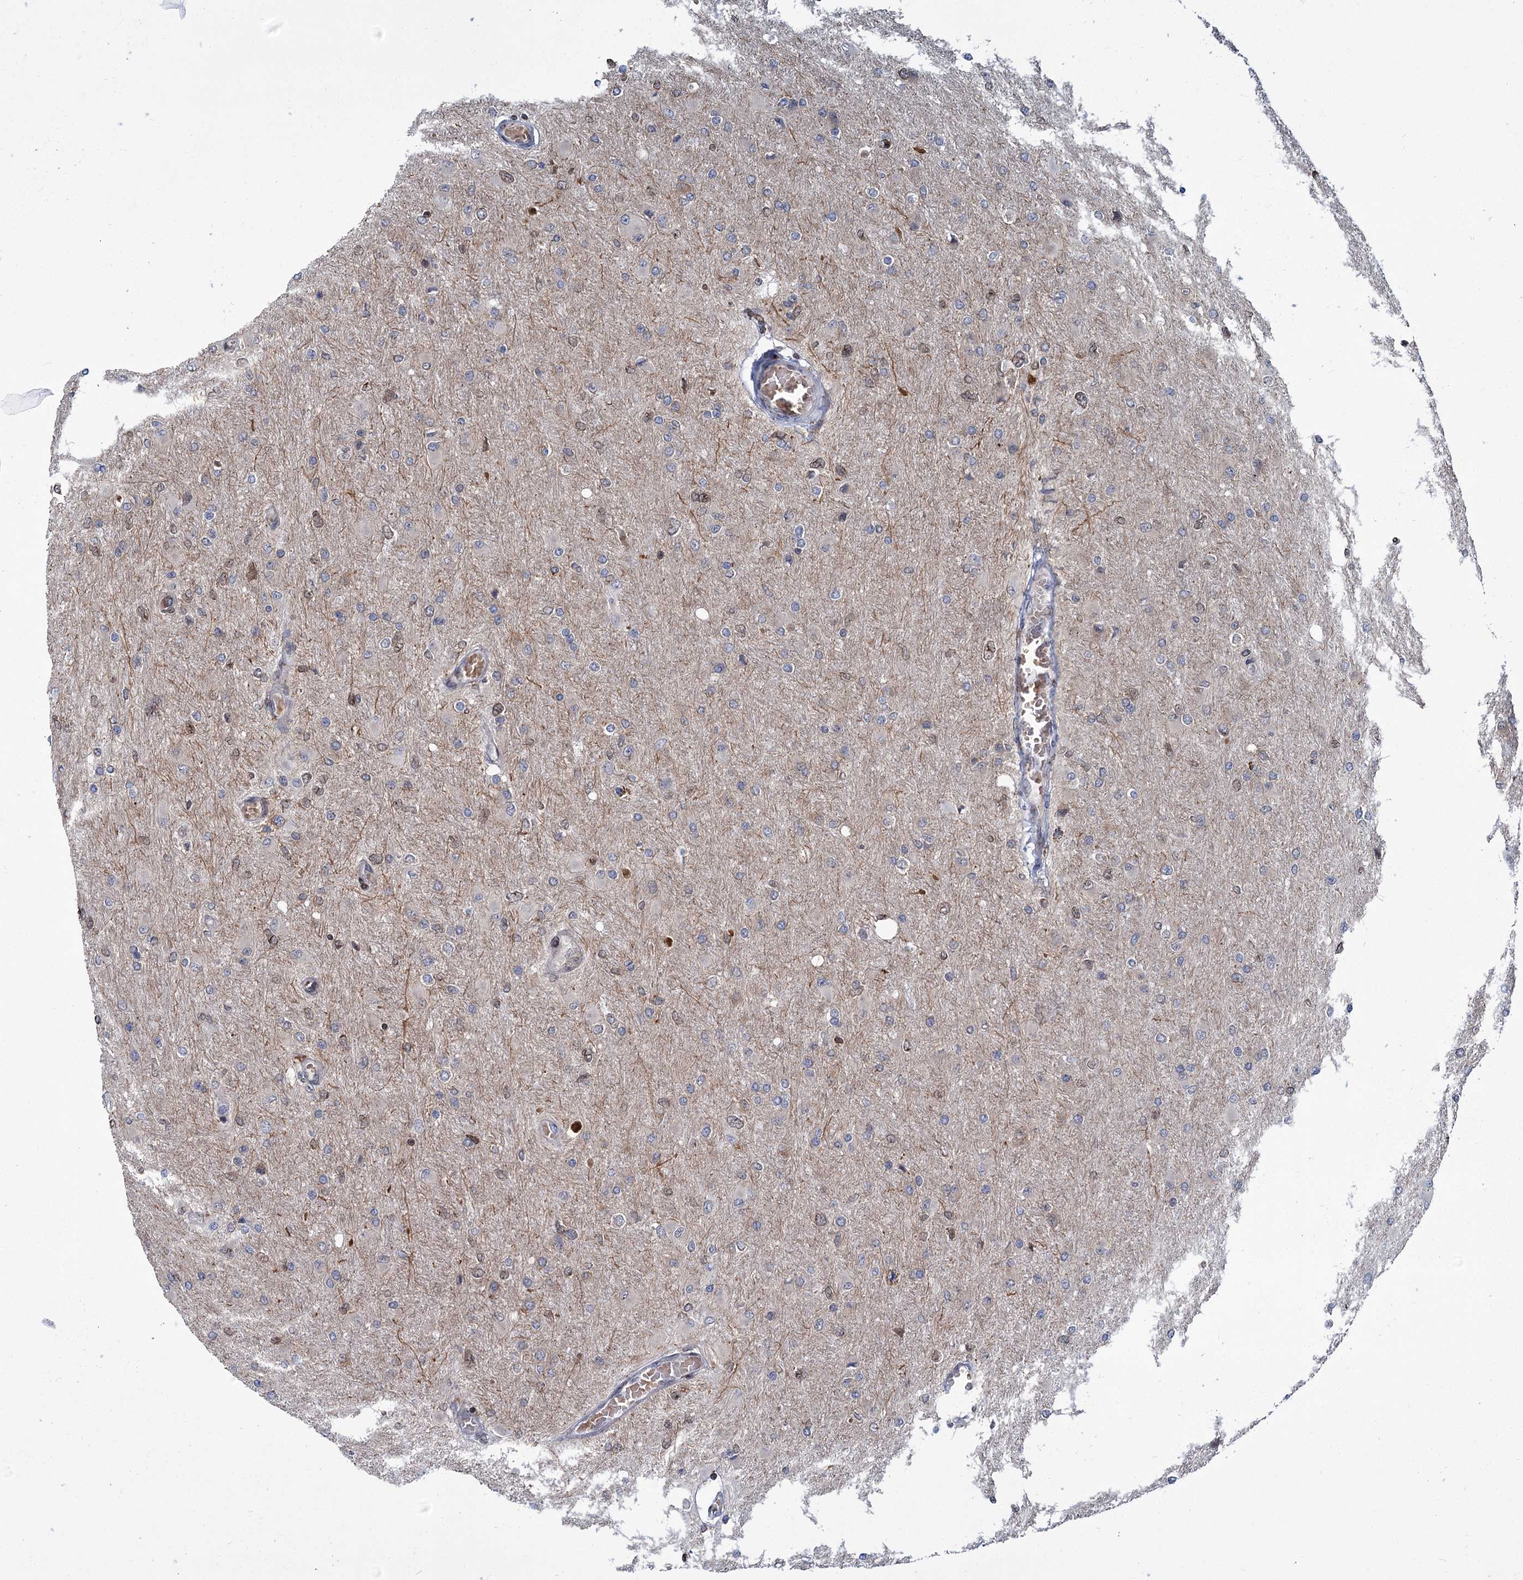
{"staining": {"intensity": "negative", "quantity": "none", "location": "none"}, "tissue": "glioma", "cell_type": "Tumor cells", "image_type": "cancer", "snomed": [{"axis": "morphology", "description": "Glioma, malignant, High grade"}, {"axis": "topography", "description": "Cerebral cortex"}], "caption": "This is an immunohistochemistry histopathology image of human glioma. There is no expression in tumor cells.", "gene": "CFAP46", "patient": {"sex": "female", "age": 36}}